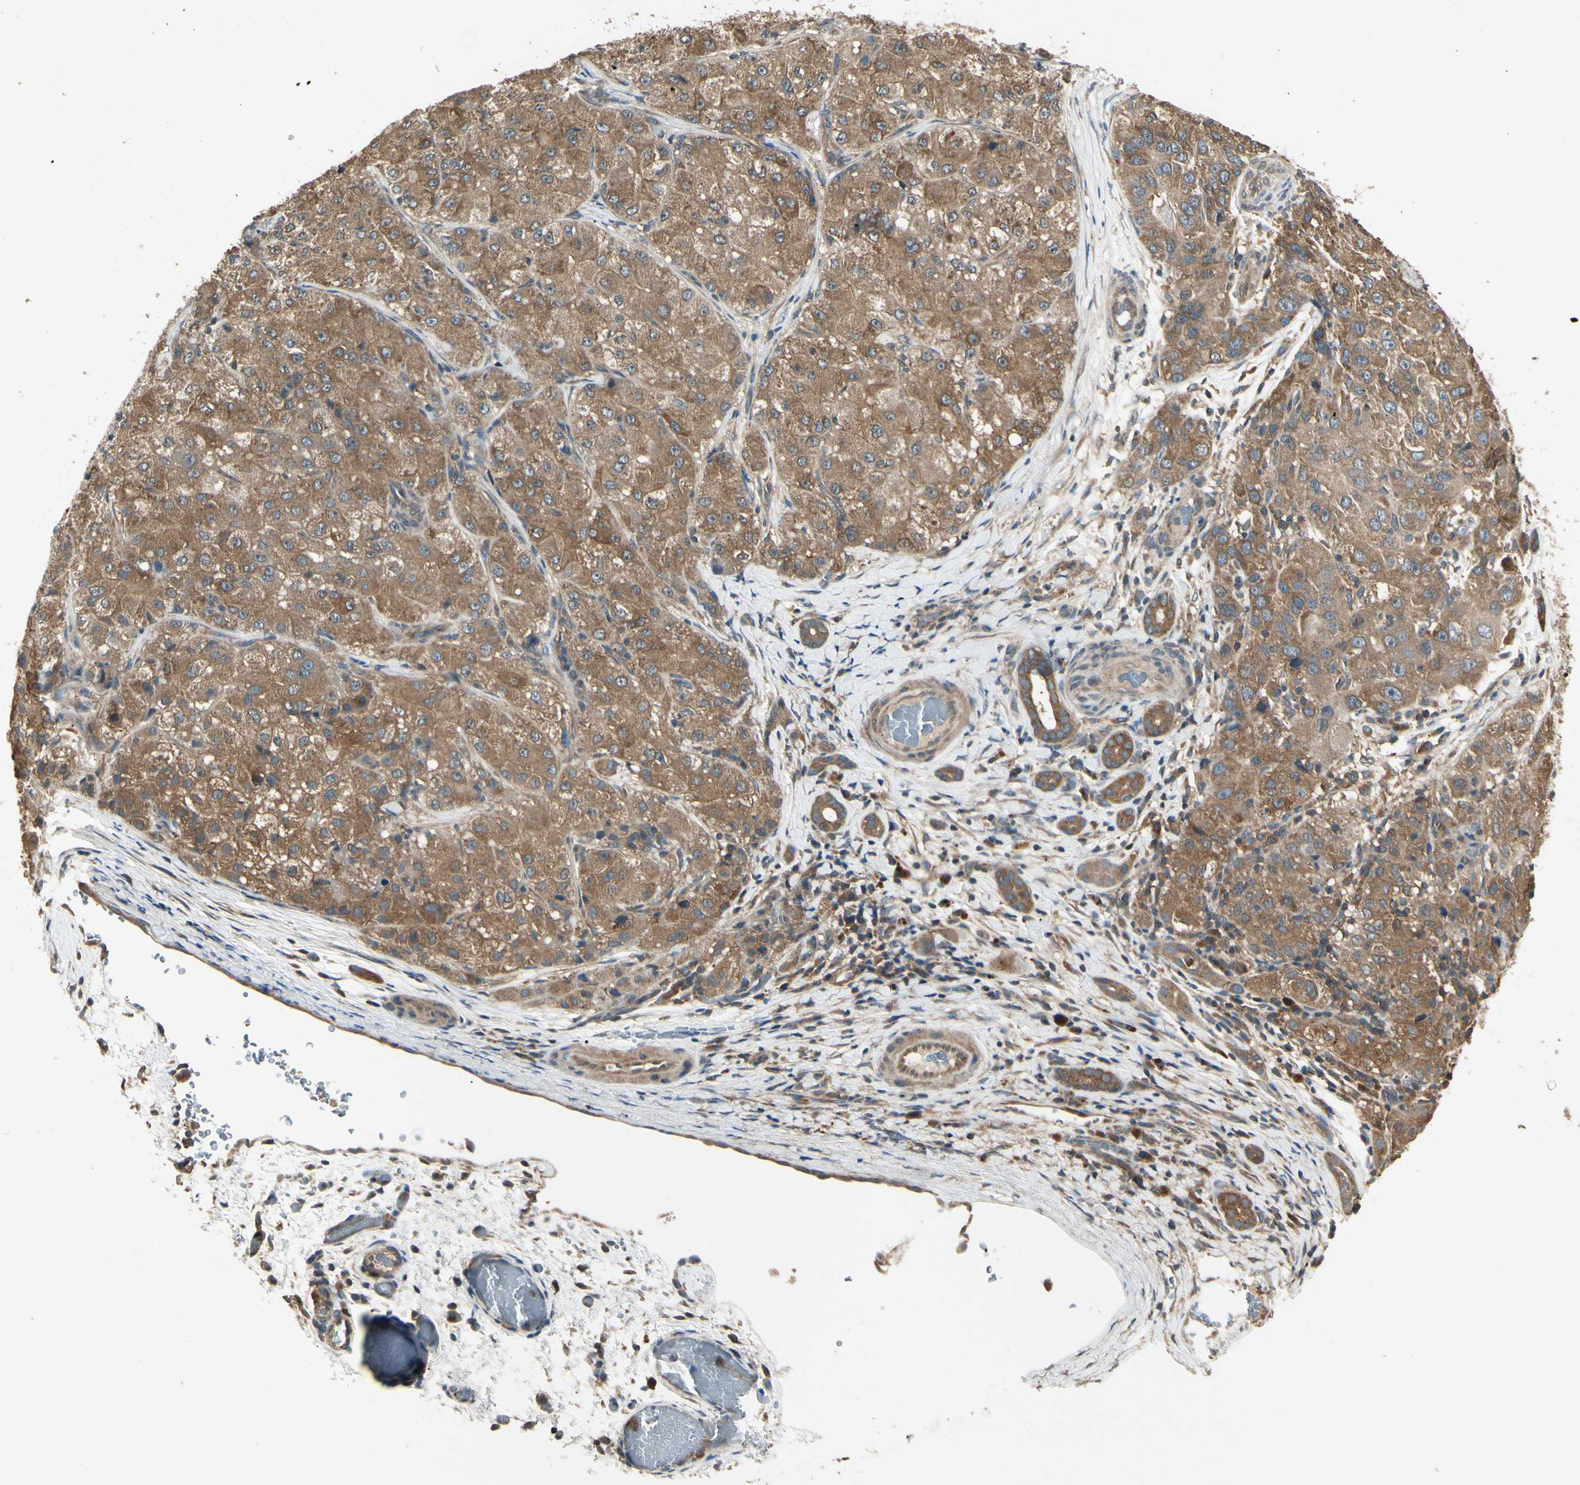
{"staining": {"intensity": "moderate", "quantity": ">75%", "location": "cytoplasmic/membranous"}, "tissue": "liver cancer", "cell_type": "Tumor cells", "image_type": "cancer", "snomed": [{"axis": "morphology", "description": "Carcinoma, Hepatocellular, NOS"}, {"axis": "topography", "description": "Liver"}], "caption": "The photomicrograph displays staining of liver hepatocellular carcinoma, revealing moderate cytoplasmic/membranous protein positivity (brown color) within tumor cells.", "gene": "CCT7", "patient": {"sex": "male", "age": 80}}